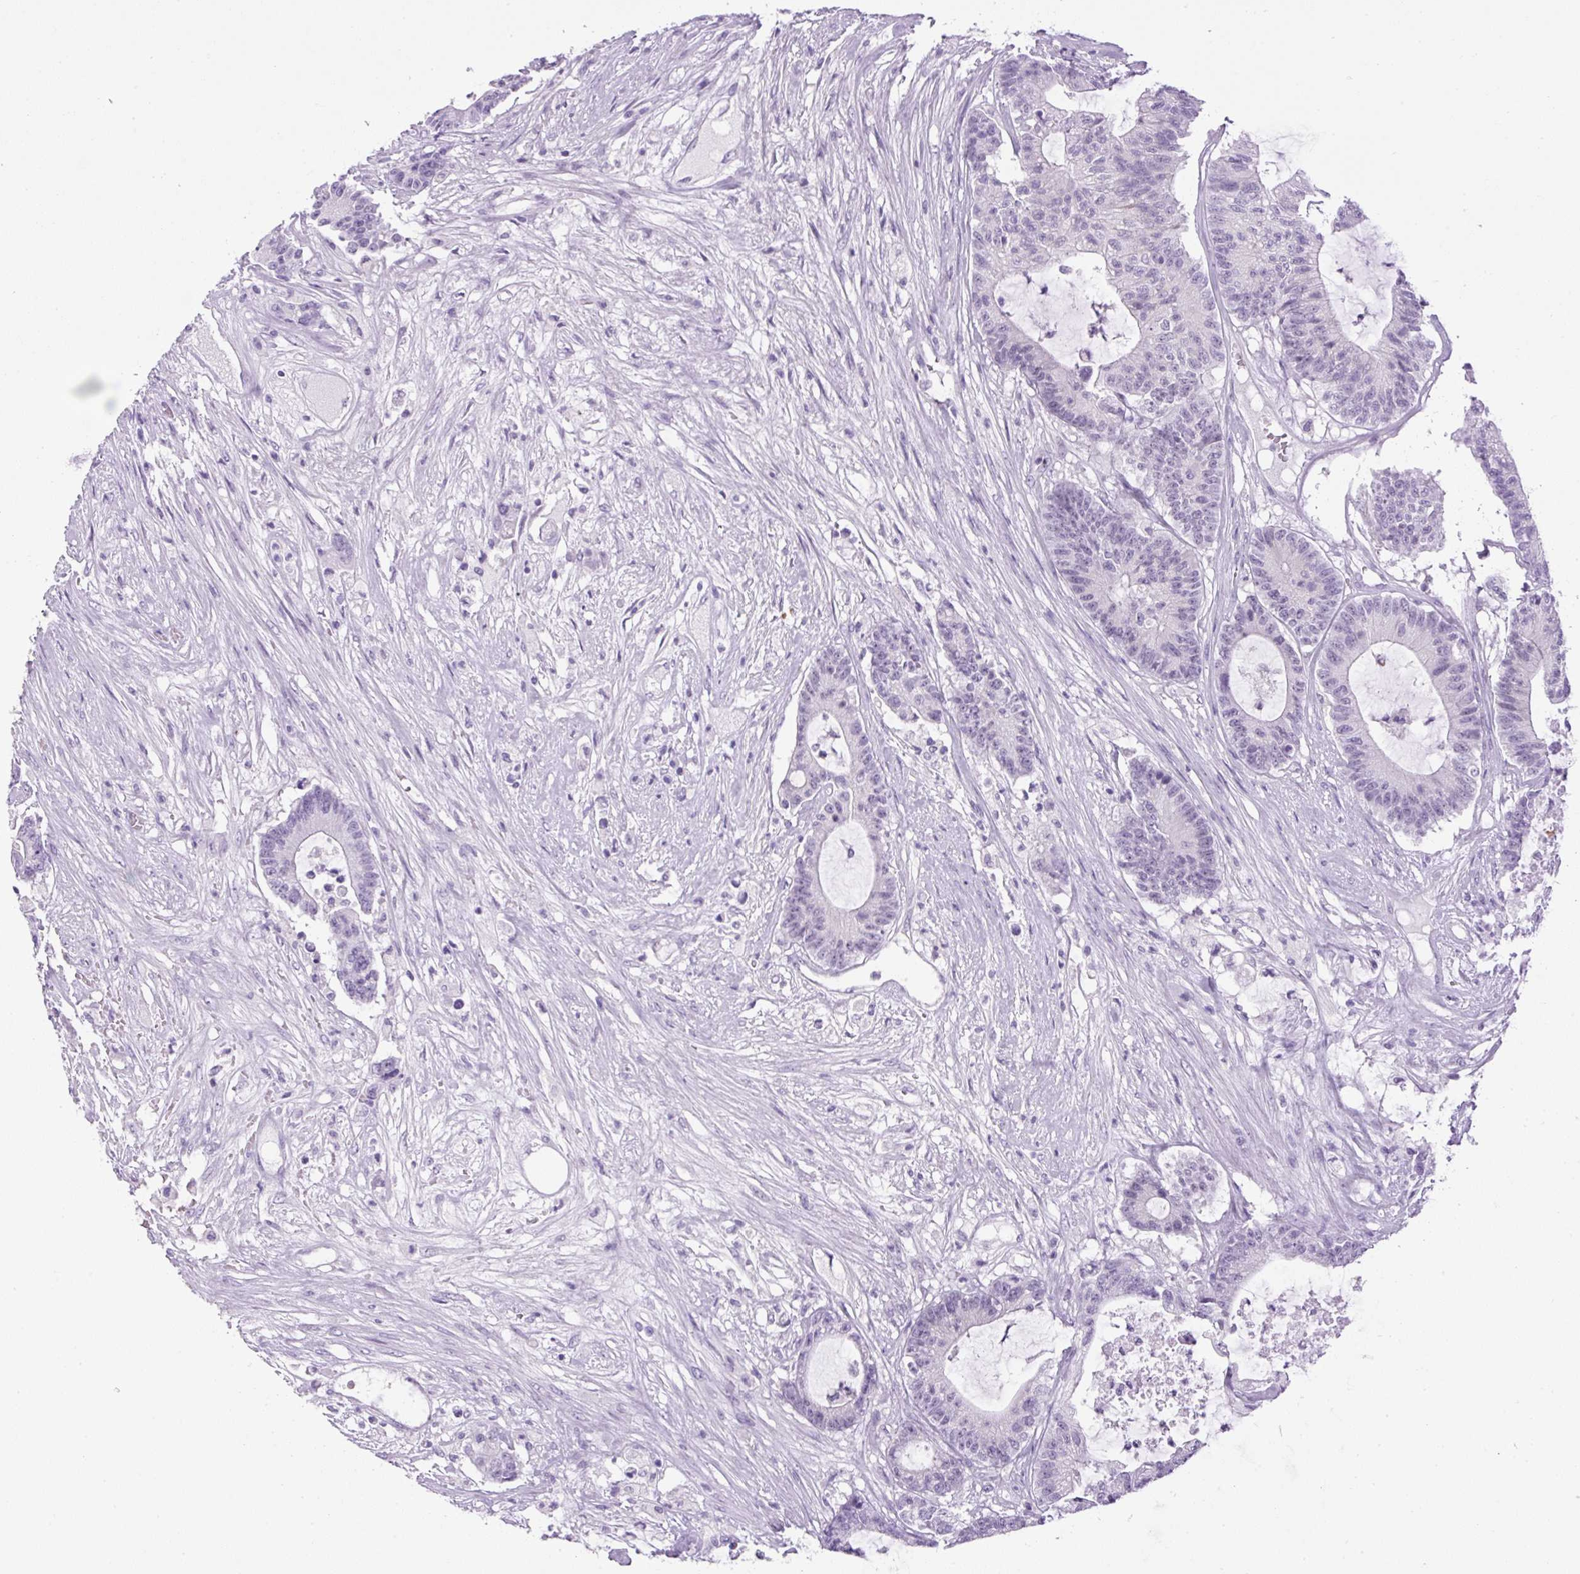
{"staining": {"intensity": "negative", "quantity": "none", "location": "none"}, "tissue": "colorectal cancer", "cell_type": "Tumor cells", "image_type": "cancer", "snomed": [{"axis": "morphology", "description": "Adenocarcinoma, NOS"}, {"axis": "topography", "description": "Colon"}], "caption": "Colorectal cancer (adenocarcinoma) was stained to show a protein in brown. There is no significant staining in tumor cells. (Brightfield microscopy of DAB IHC at high magnification).", "gene": "RHBDD2", "patient": {"sex": "female", "age": 84}}